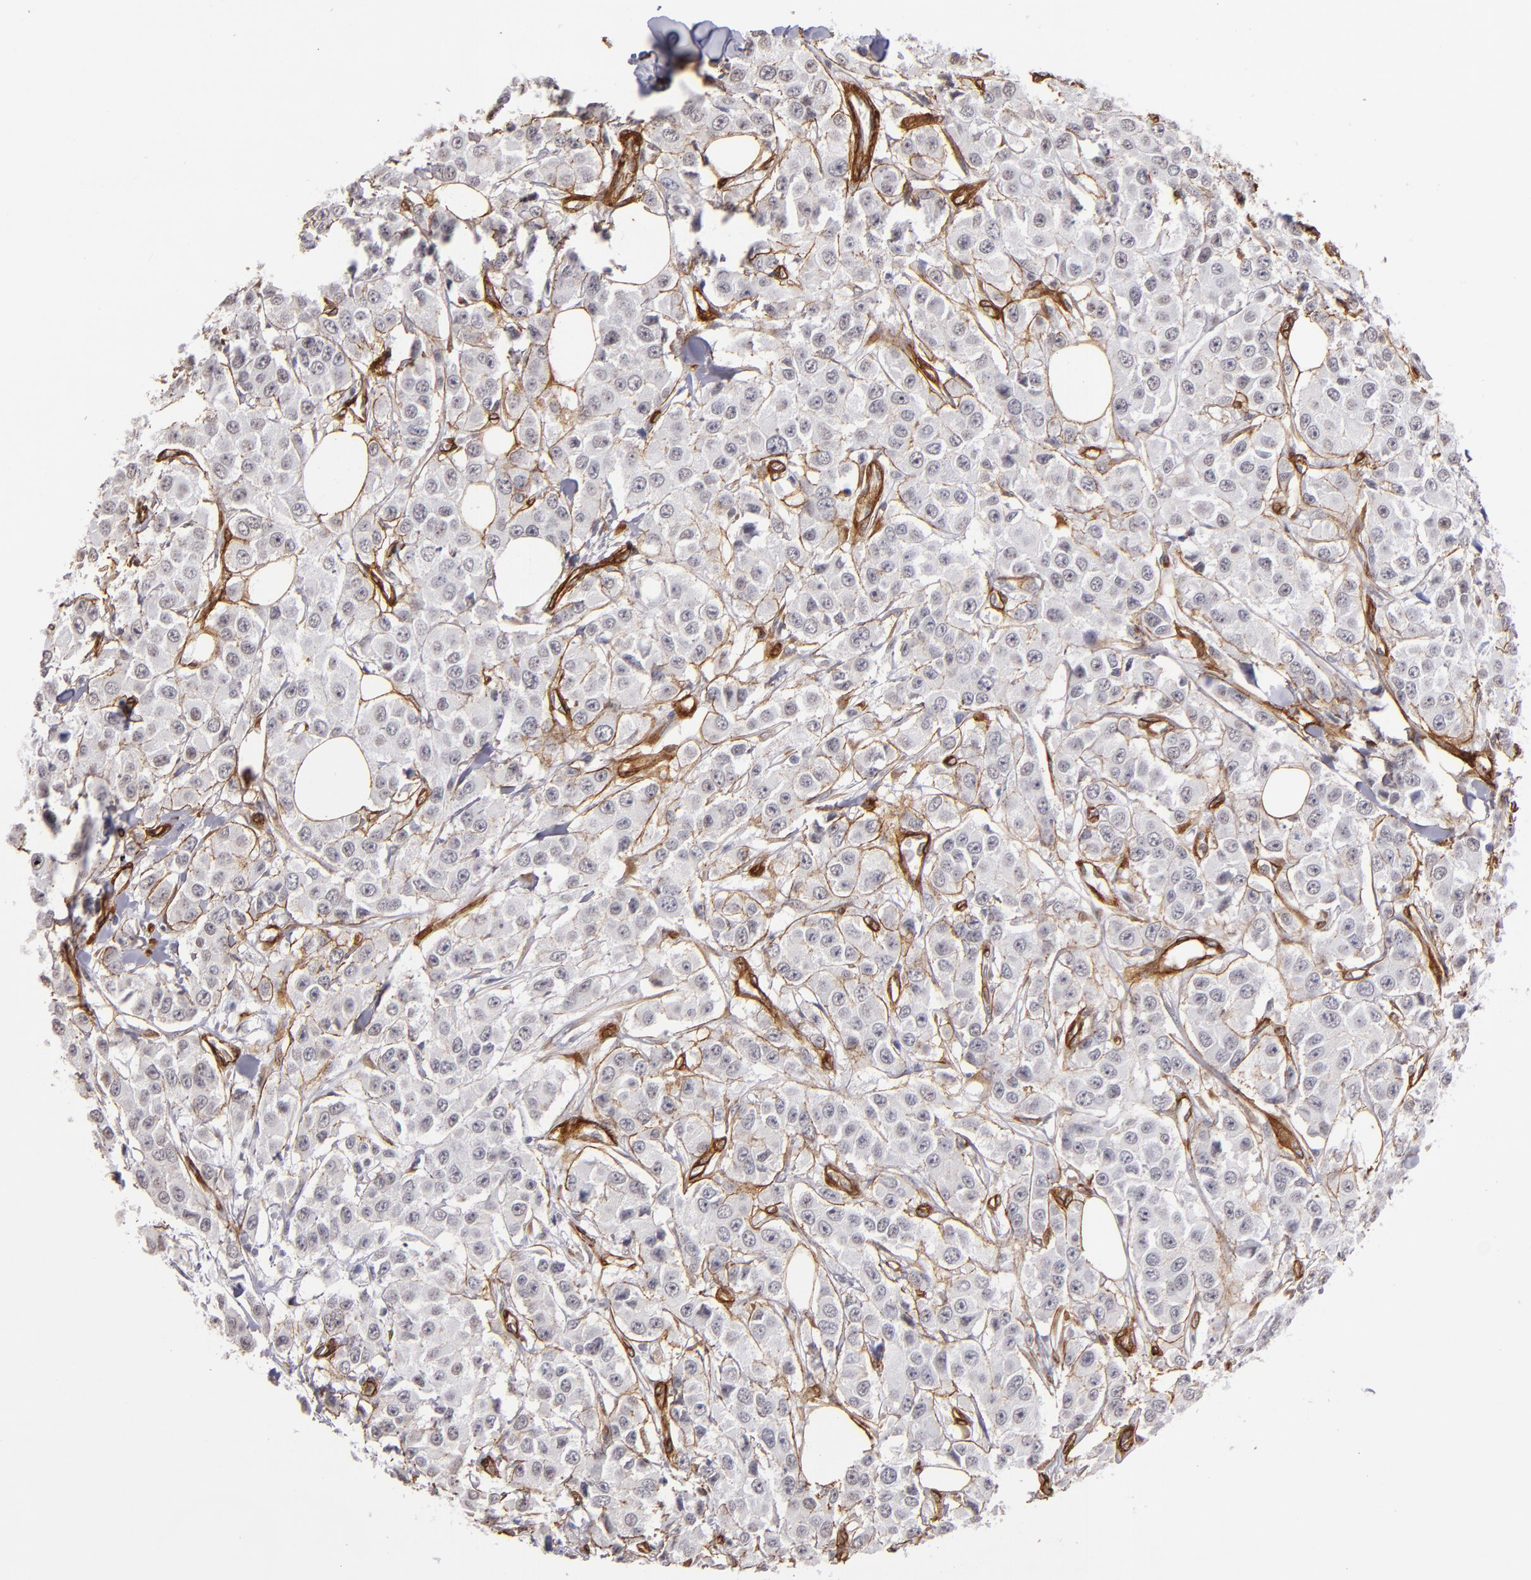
{"staining": {"intensity": "negative", "quantity": "none", "location": "none"}, "tissue": "breast cancer", "cell_type": "Tumor cells", "image_type": "cancer", "snomed": [{"axis": "morphology", "description": "Duct carcinoma"}, {"axis": "topography", "description": "Breast"}], "caption": "Breast cancer was stained to show a protein in brown. There is no significant positivity in tumor cells.", "gene": "LAMC1", "patient": {"sex": "female", "age": 58}}